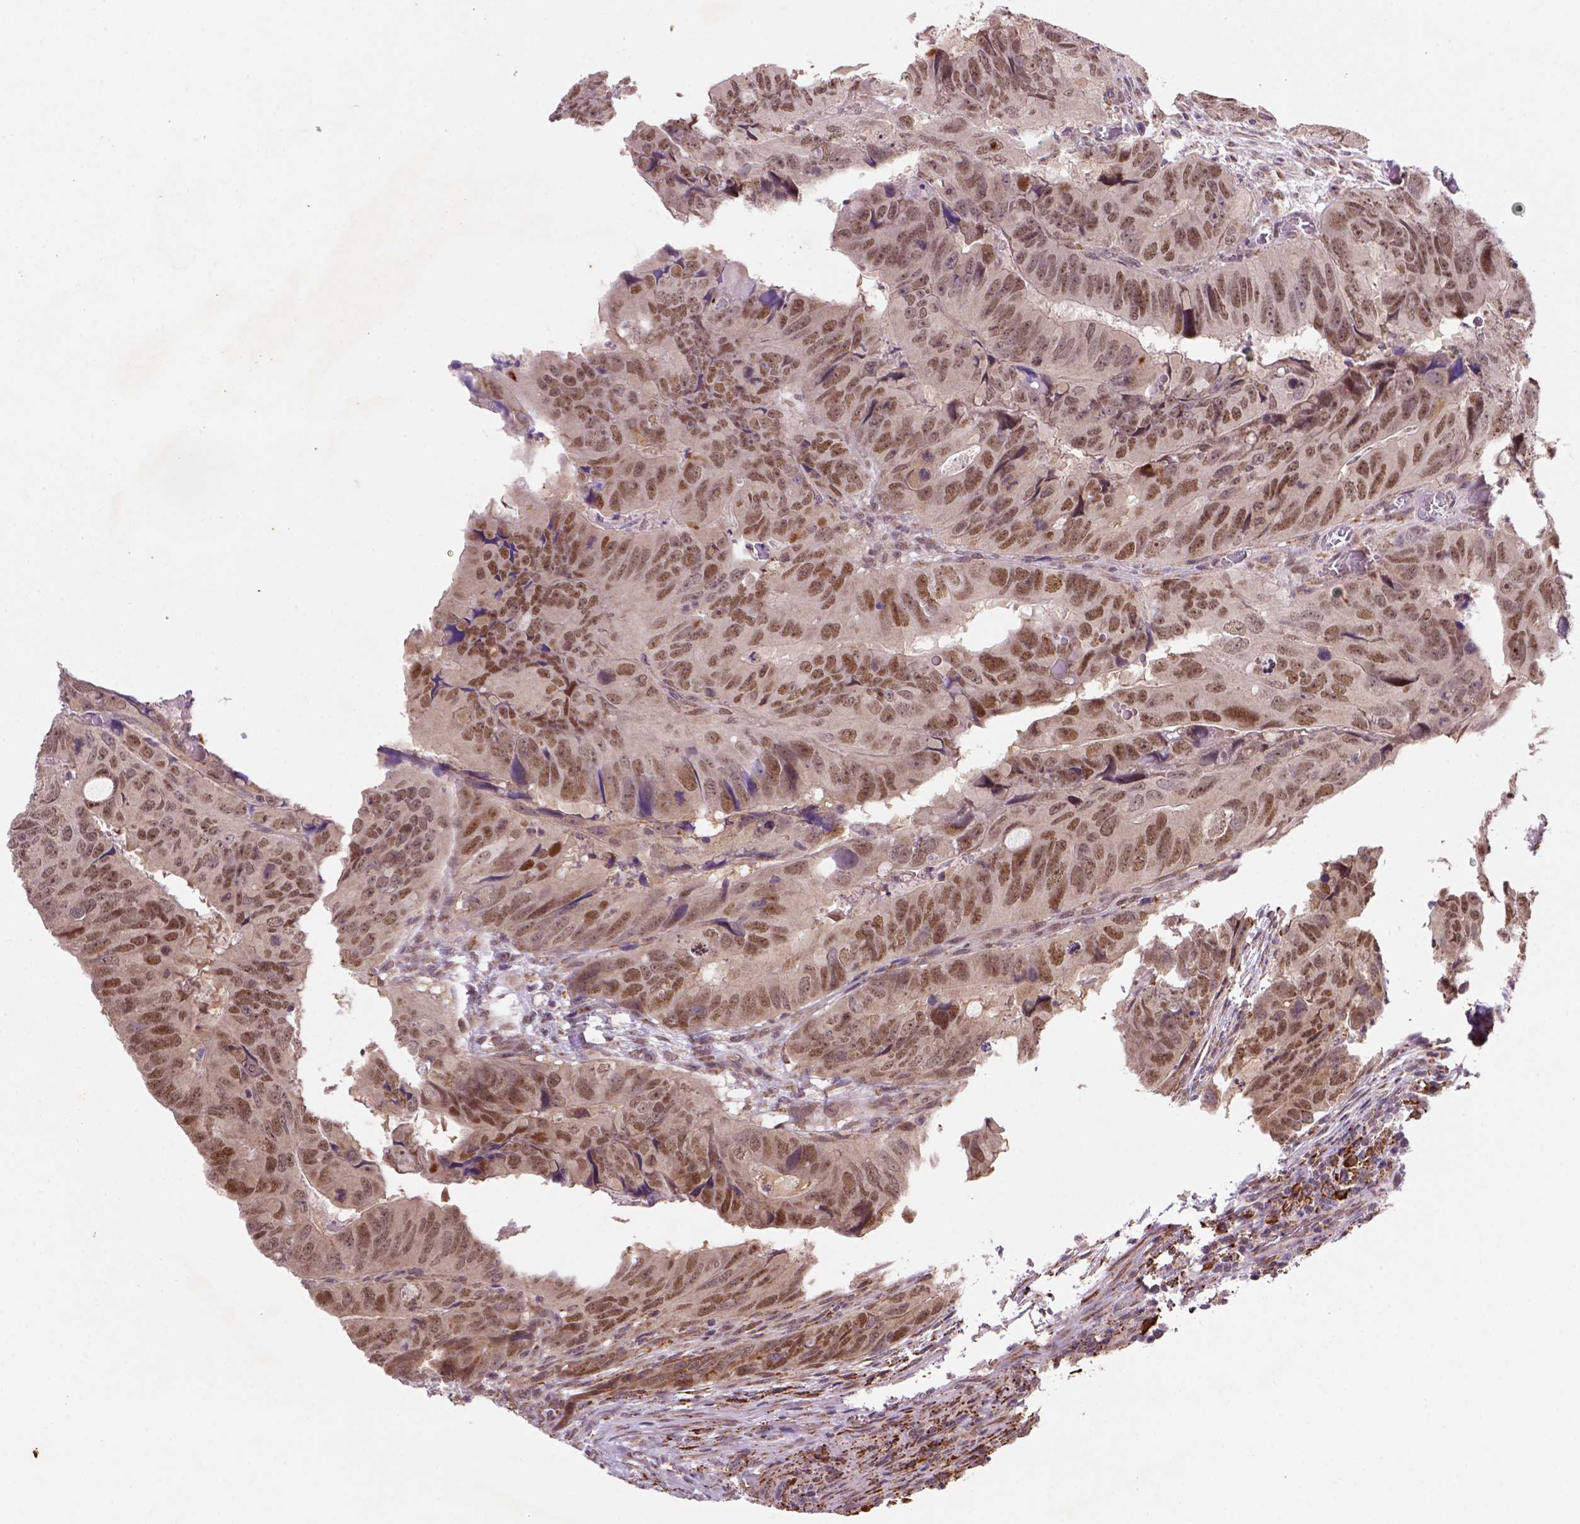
{"staining": {"intensity": "moderate", "quantity": ">75%", "location": "nuclear"}, "tissue": "colorectal cancer", "cell_type": "Tumor cells", "image_type": "cancer", "snomed": [{"axis": "morphology", "description": "Adenocarcinoma, NOS"}, {"axis": "topography", "description": "Colon"}], "caption": "Moderate nuclear protein staining is identified in approximately >75% of tumor cells in adenocarcinoma (colorectal).", "gene": "FZD7", "patient": {"sex": "male", "age": 79}}